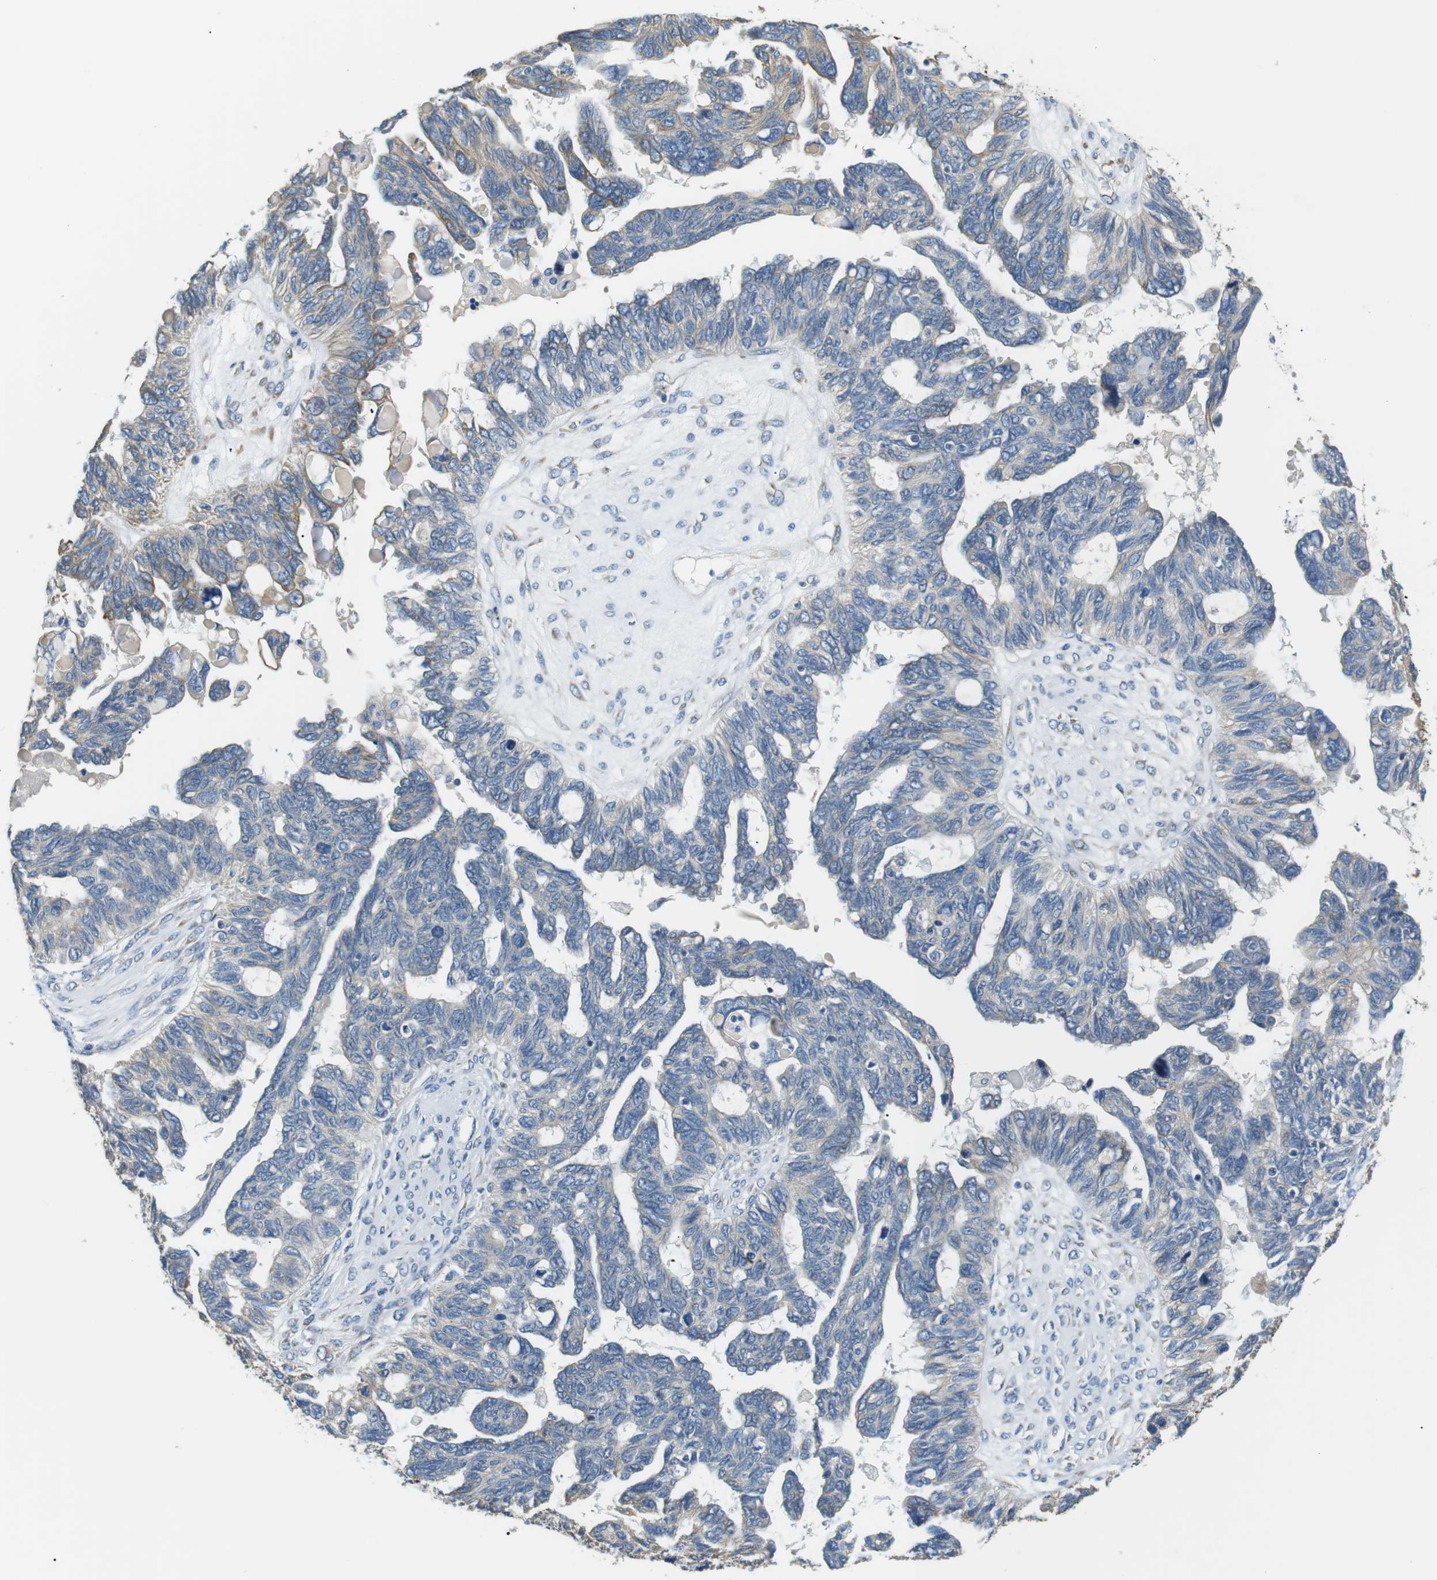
{"staining": {"intensity": "negative", "quantity": "none", "location": "none"}, "tissue": "ovarian cancer", "cell_type": "Tumor cells", "image_type": "cancer", "snomed": [{"axis": "morphology", "description": "Cystadenocarcinoma, serous, NOS"}, {"axis": "topography", "description": "Ovary"}], "caption": "An immunohistochemistry (IHC) histopathology image of ovarian serous cystadenocarcinoma is shown. There is no staining in tumor cells of ovarian serous cystadenocarcinoma.", "gene": "UNC5CL", "patient": {"sex": "female", "age": 79}}